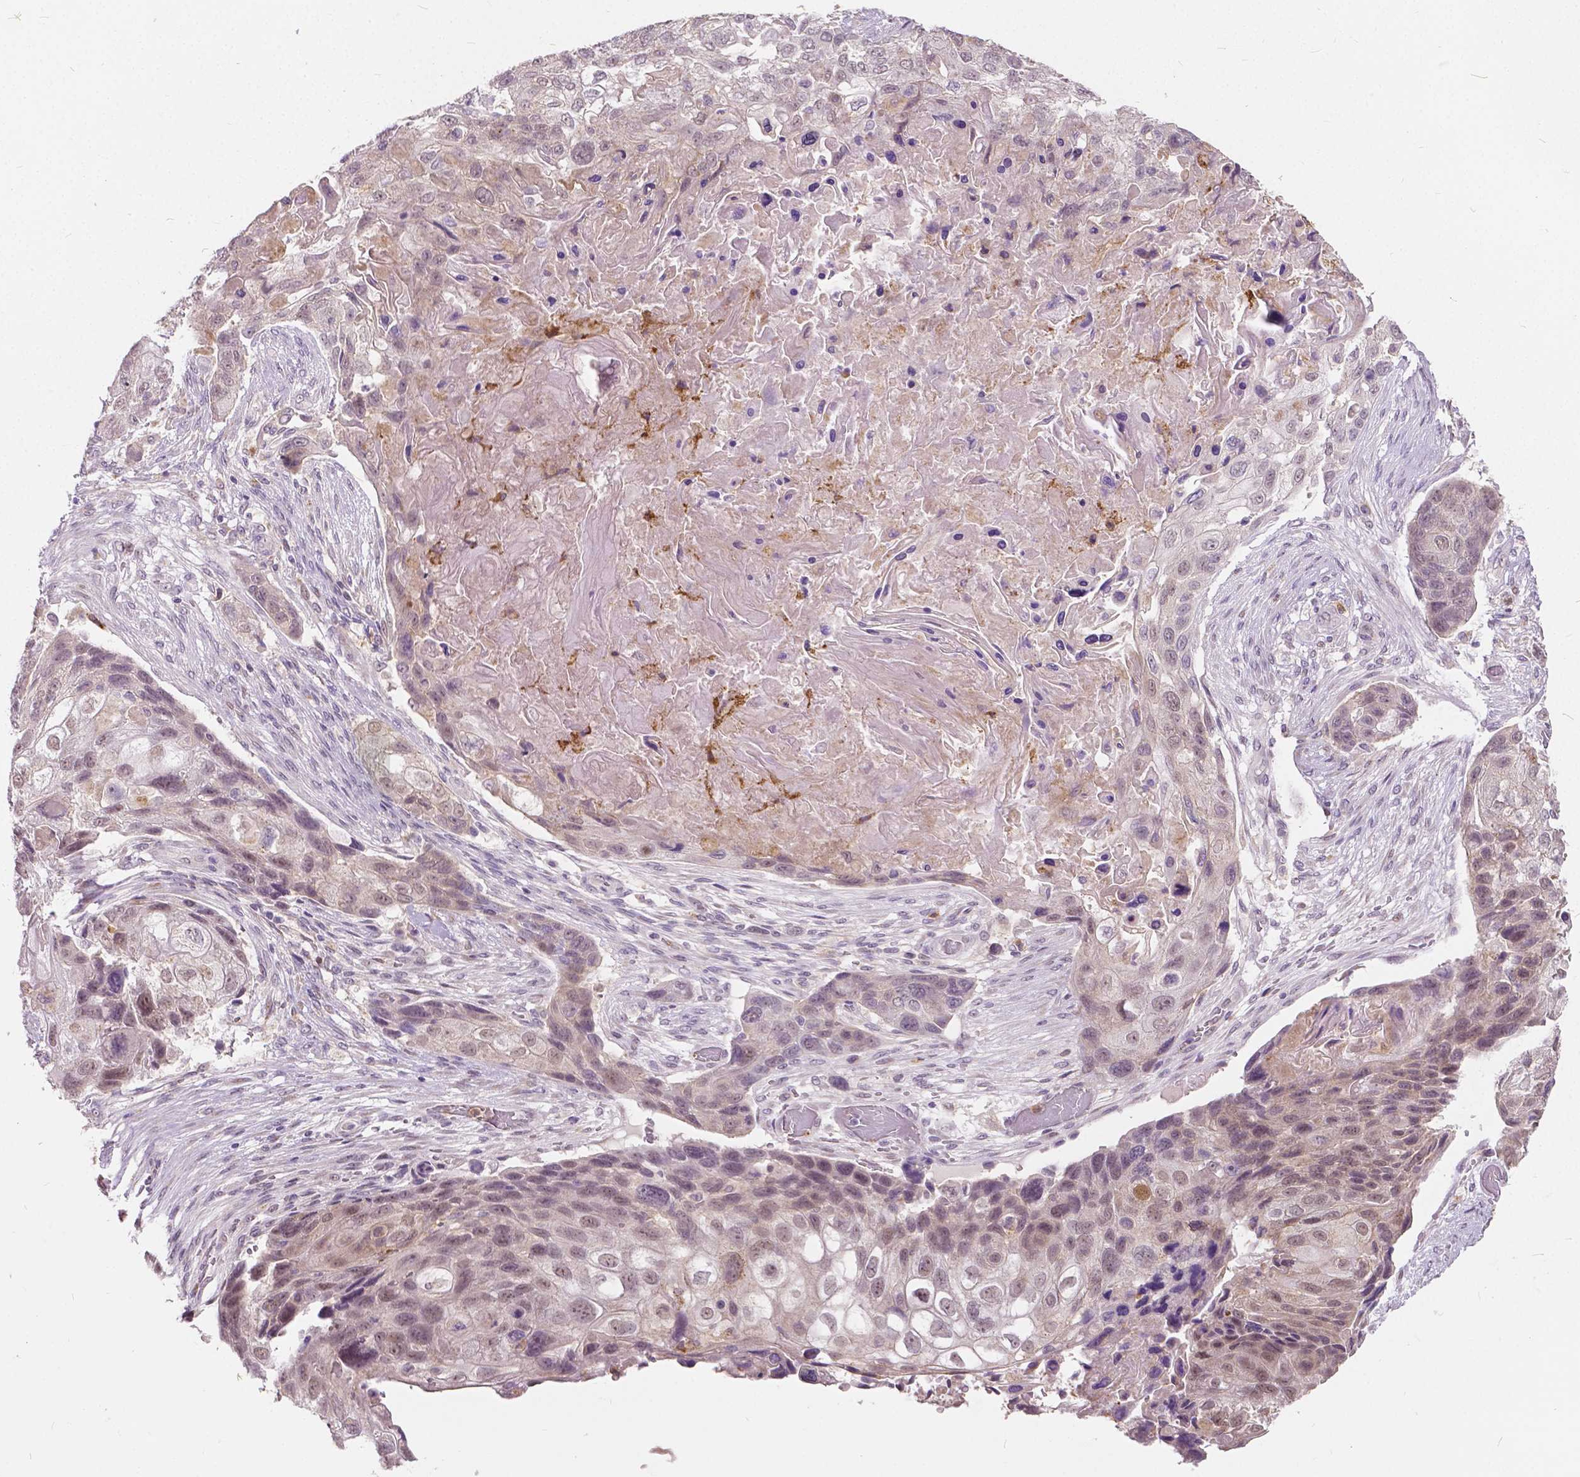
{"staining": {"intensity": "weak", "quantity": "25%-75%", "location": "nuclear"}, "tissue": "lung cancer", "cell_type": "Tumor cells", "image_type": "cancer", "snomed": [{"axis": "morphology", "description": "Squamous cell carcinoma, NOS"}, {"axis": "topography", "description": "Lung"}], "caption": "High-magnification brightfield microscopy of lung squamous cell carcinoma stained with DAB (brown) and counterstained with hematoxylin (blue). tumor cells exhibit weak nuclear staining is appreciated in about25%-75% of cells.", "gene": "DLX6", "patient": {"sex": "male", "age": 69}}